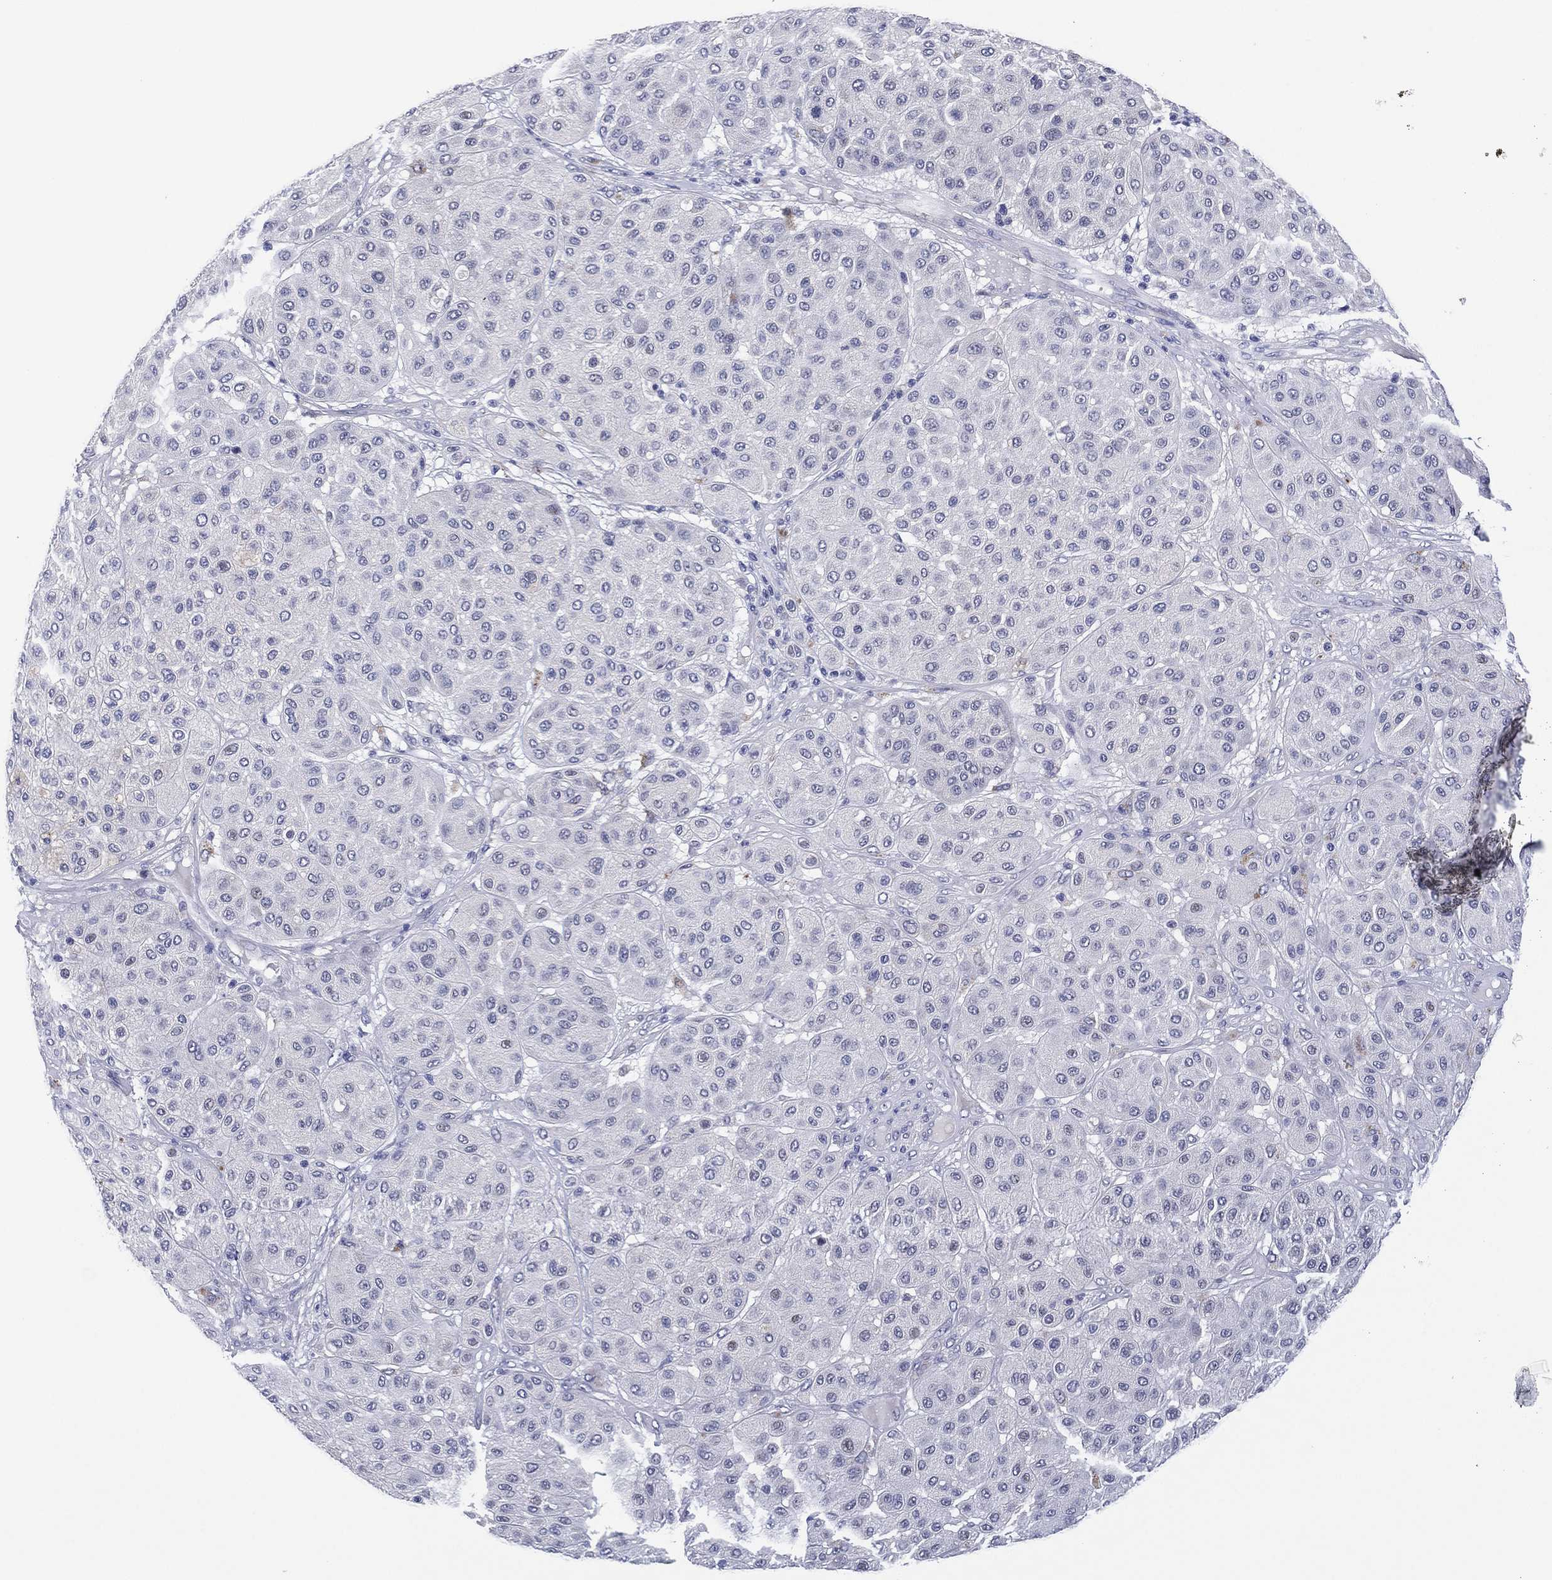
{"staining": {"intensity": "negative", "quantity": "none", "location": "none"}, "tissue": "melanoma", "cell_type": "Tumor cells", "image_type": "cancer", "snomed": [{"axis": "morphology", "description": "Malignant melanoma, Metastatic site"}, {"axis": "topography", "description": "Smooth muscle"}], "caption": "Melanoma stained for a protein using immunohistochemistry demonstrates no positivity tumor cells.", "gene": "CLIP3", "patient": {"sex": "male", "age": 41}}